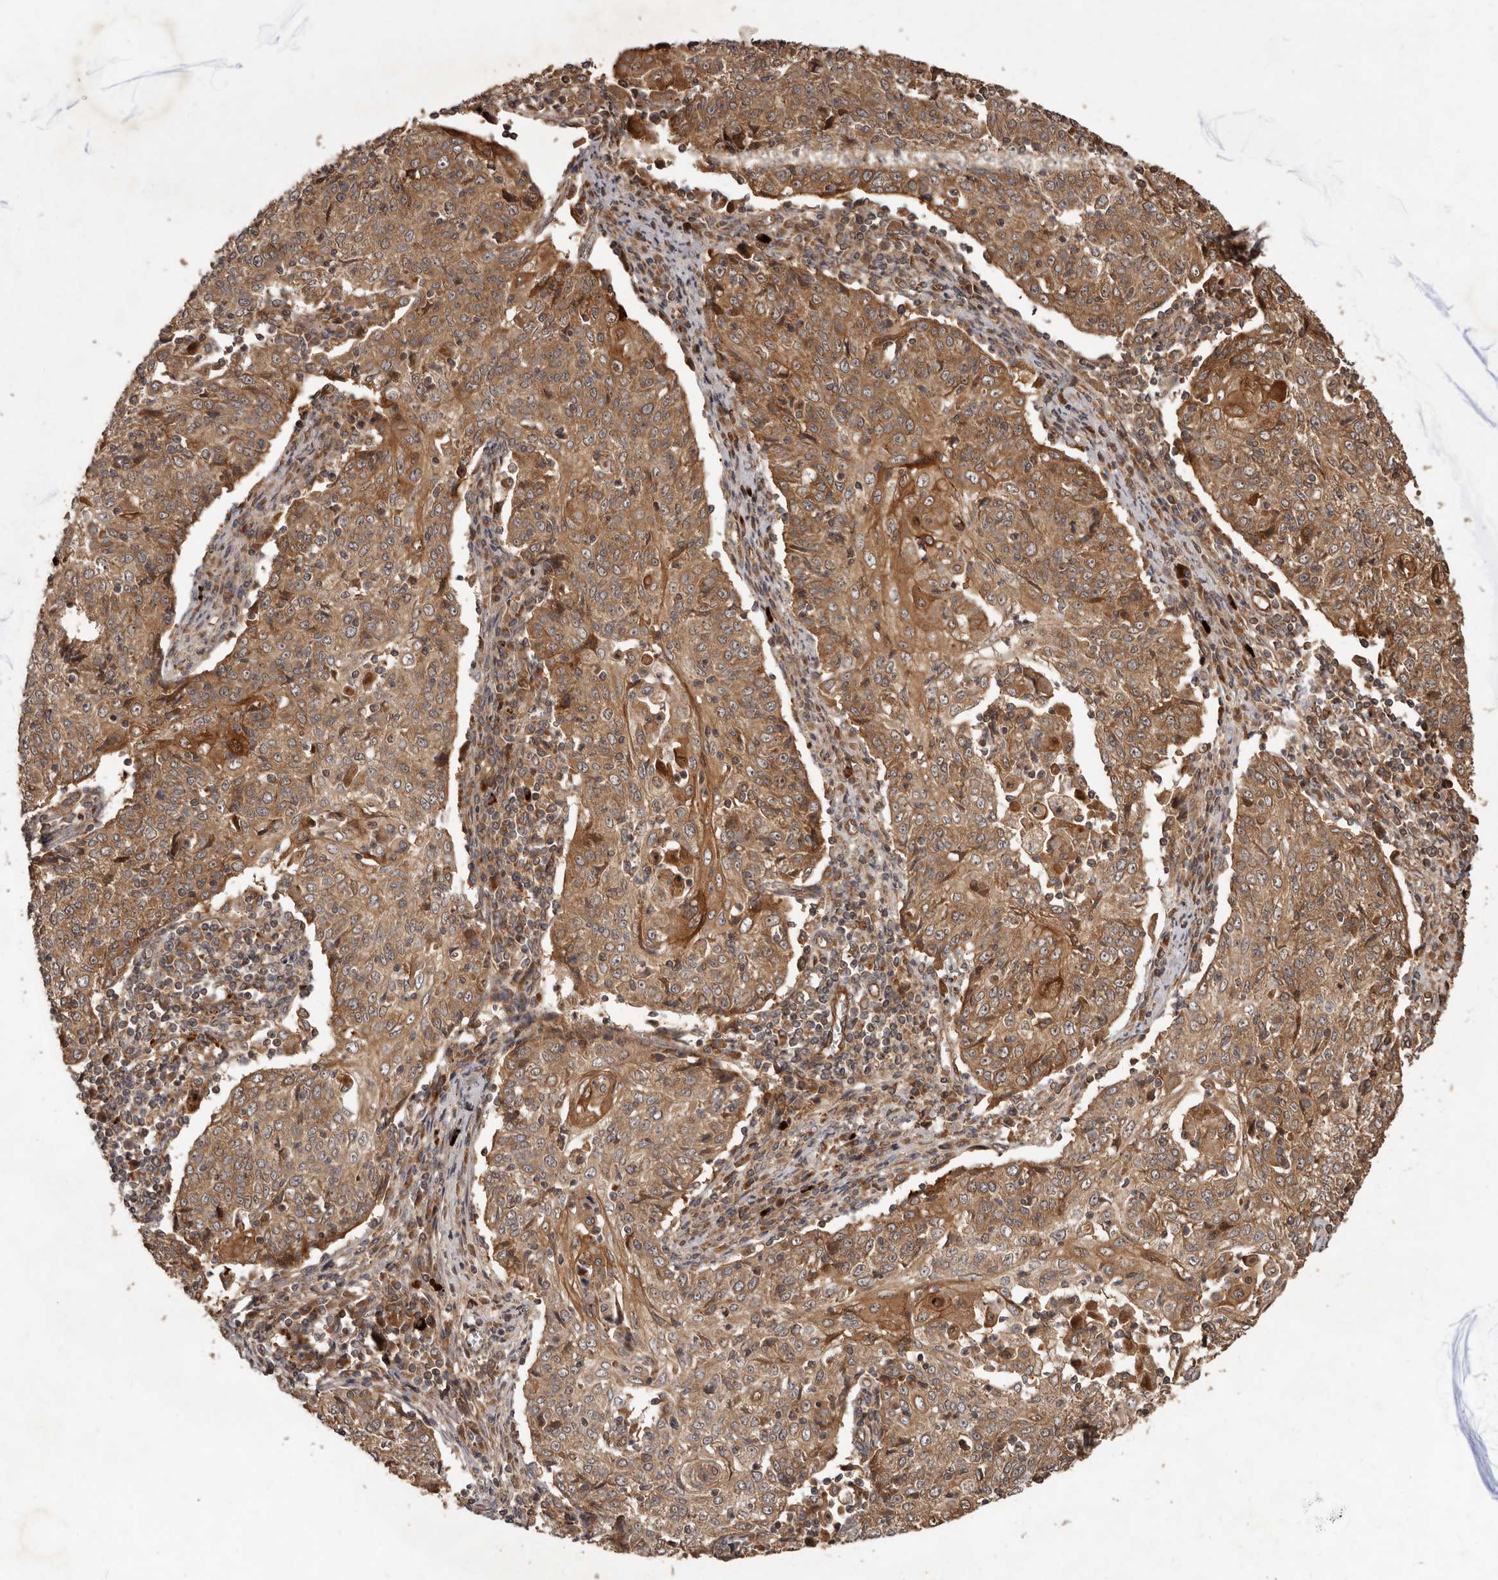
{"staining": {"intensity": "moderate", "quantity": ">75%", "location": "cytoplasmic/membranous"}, "tissue": "cervical cancer", "cell_type": "Tumor cells", "image_type": "cancer", "snomed": [{"axis": "morphology", "description": "Squamous cell carcinoma, NOS"}, {"axis": "topography", "description": "Cervix"}], "caption": "Brown immunohistochemical staining in human cervical squamous cell carcinoma displays moderate cytoplasmic/membranous positivity in approximately >75% of tumor cells.", "gene": "STK36", "patient": {"sex": "female", "age": 48}}